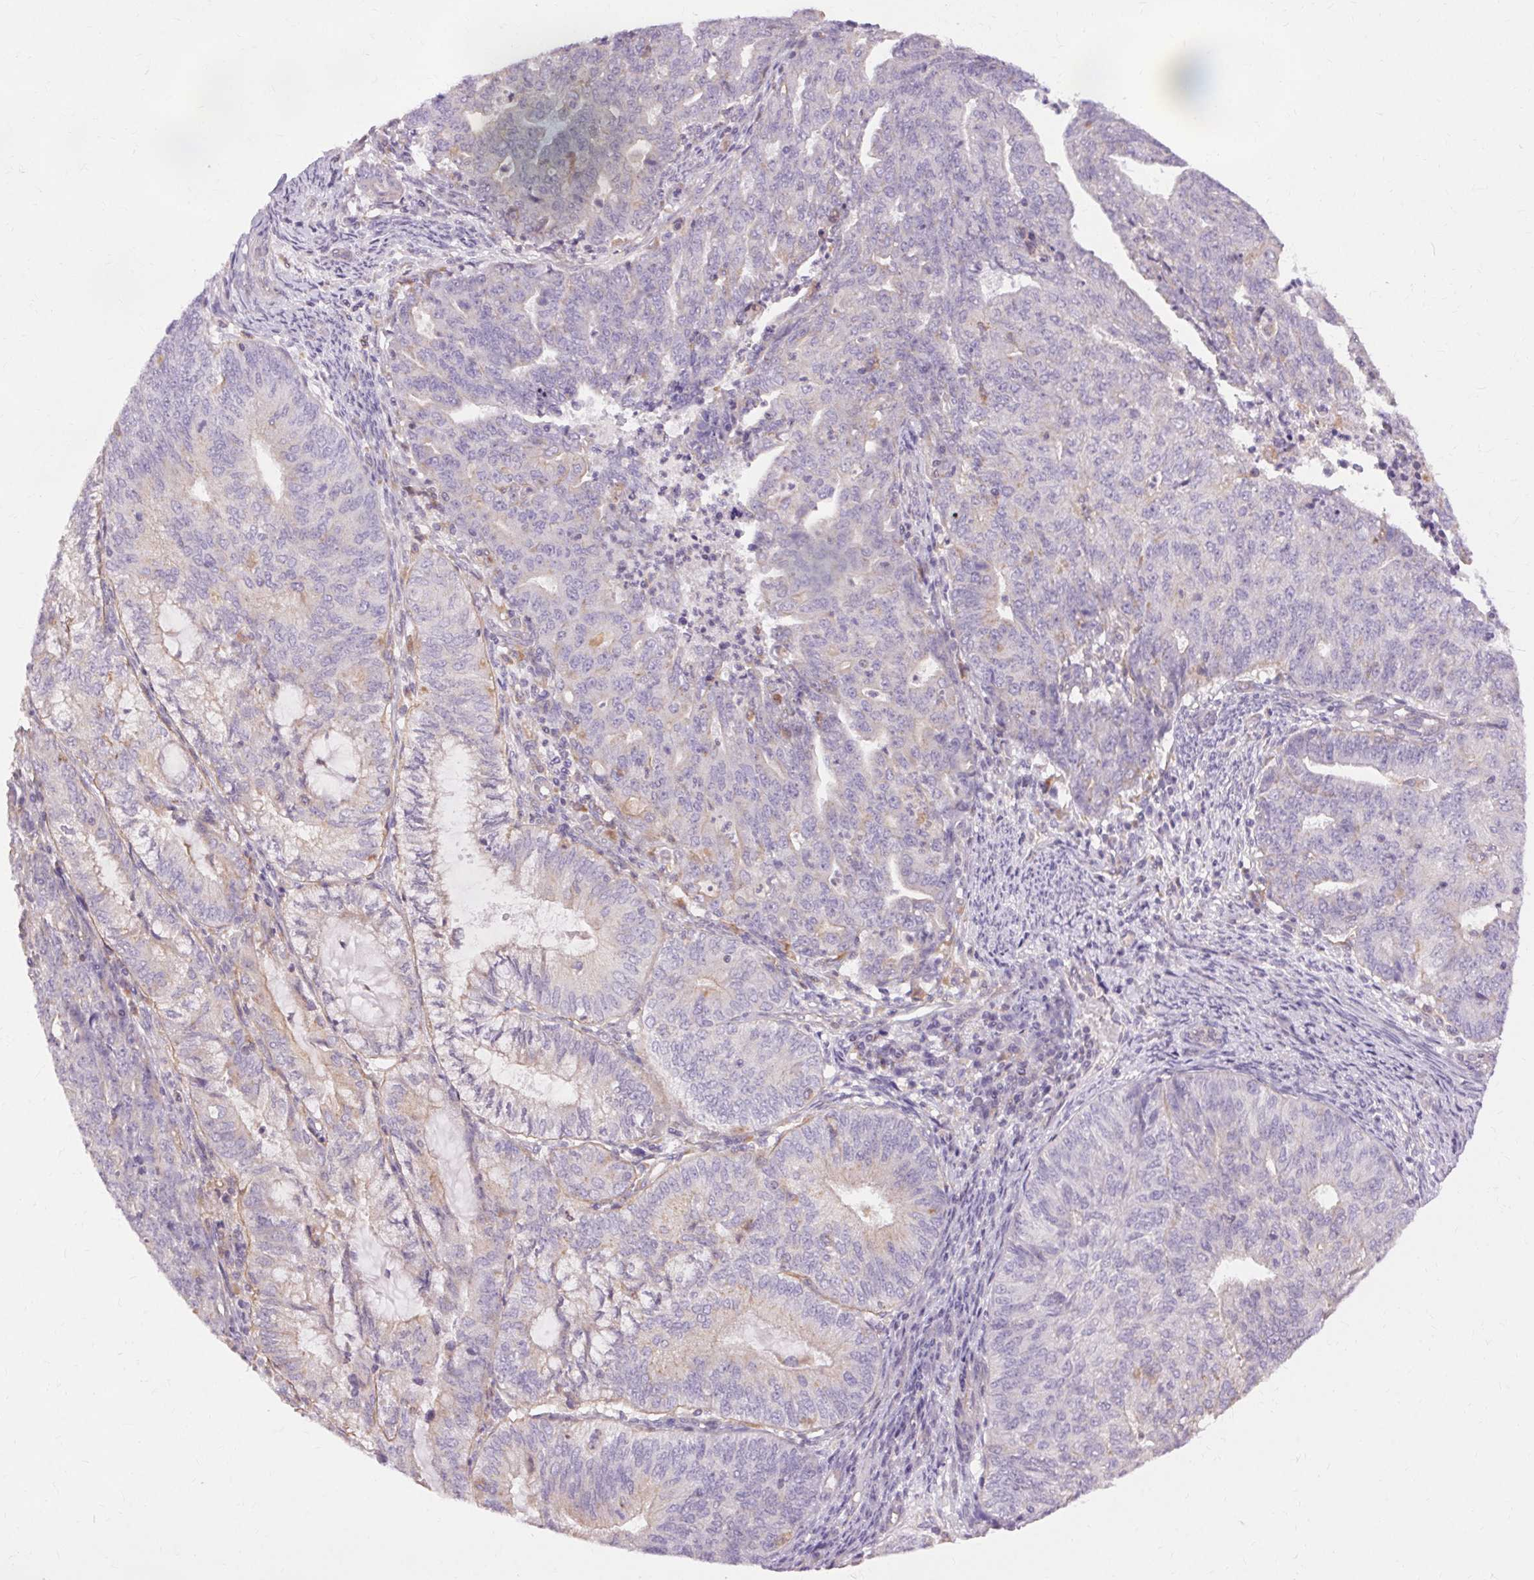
{"staining": {"intensity": "weak", "quantity": "<25%", "location": "cytoplasmic/membranous"}, "tissue": "endometrial cancer", "cell_type": "Tumor cells", "image_type": "cancer", "snomed": [{"axis": "morphology", "description": "Adenocarcinoma, NOS"}, {"axis": "topography", "description": "Endometrium"}], "caption": "Tumor cells are negative for protein expression in human adenocarcinoma (endometrial).", "gene": "TM6SF1", "patient": {"sex": "female", "age": 82}}